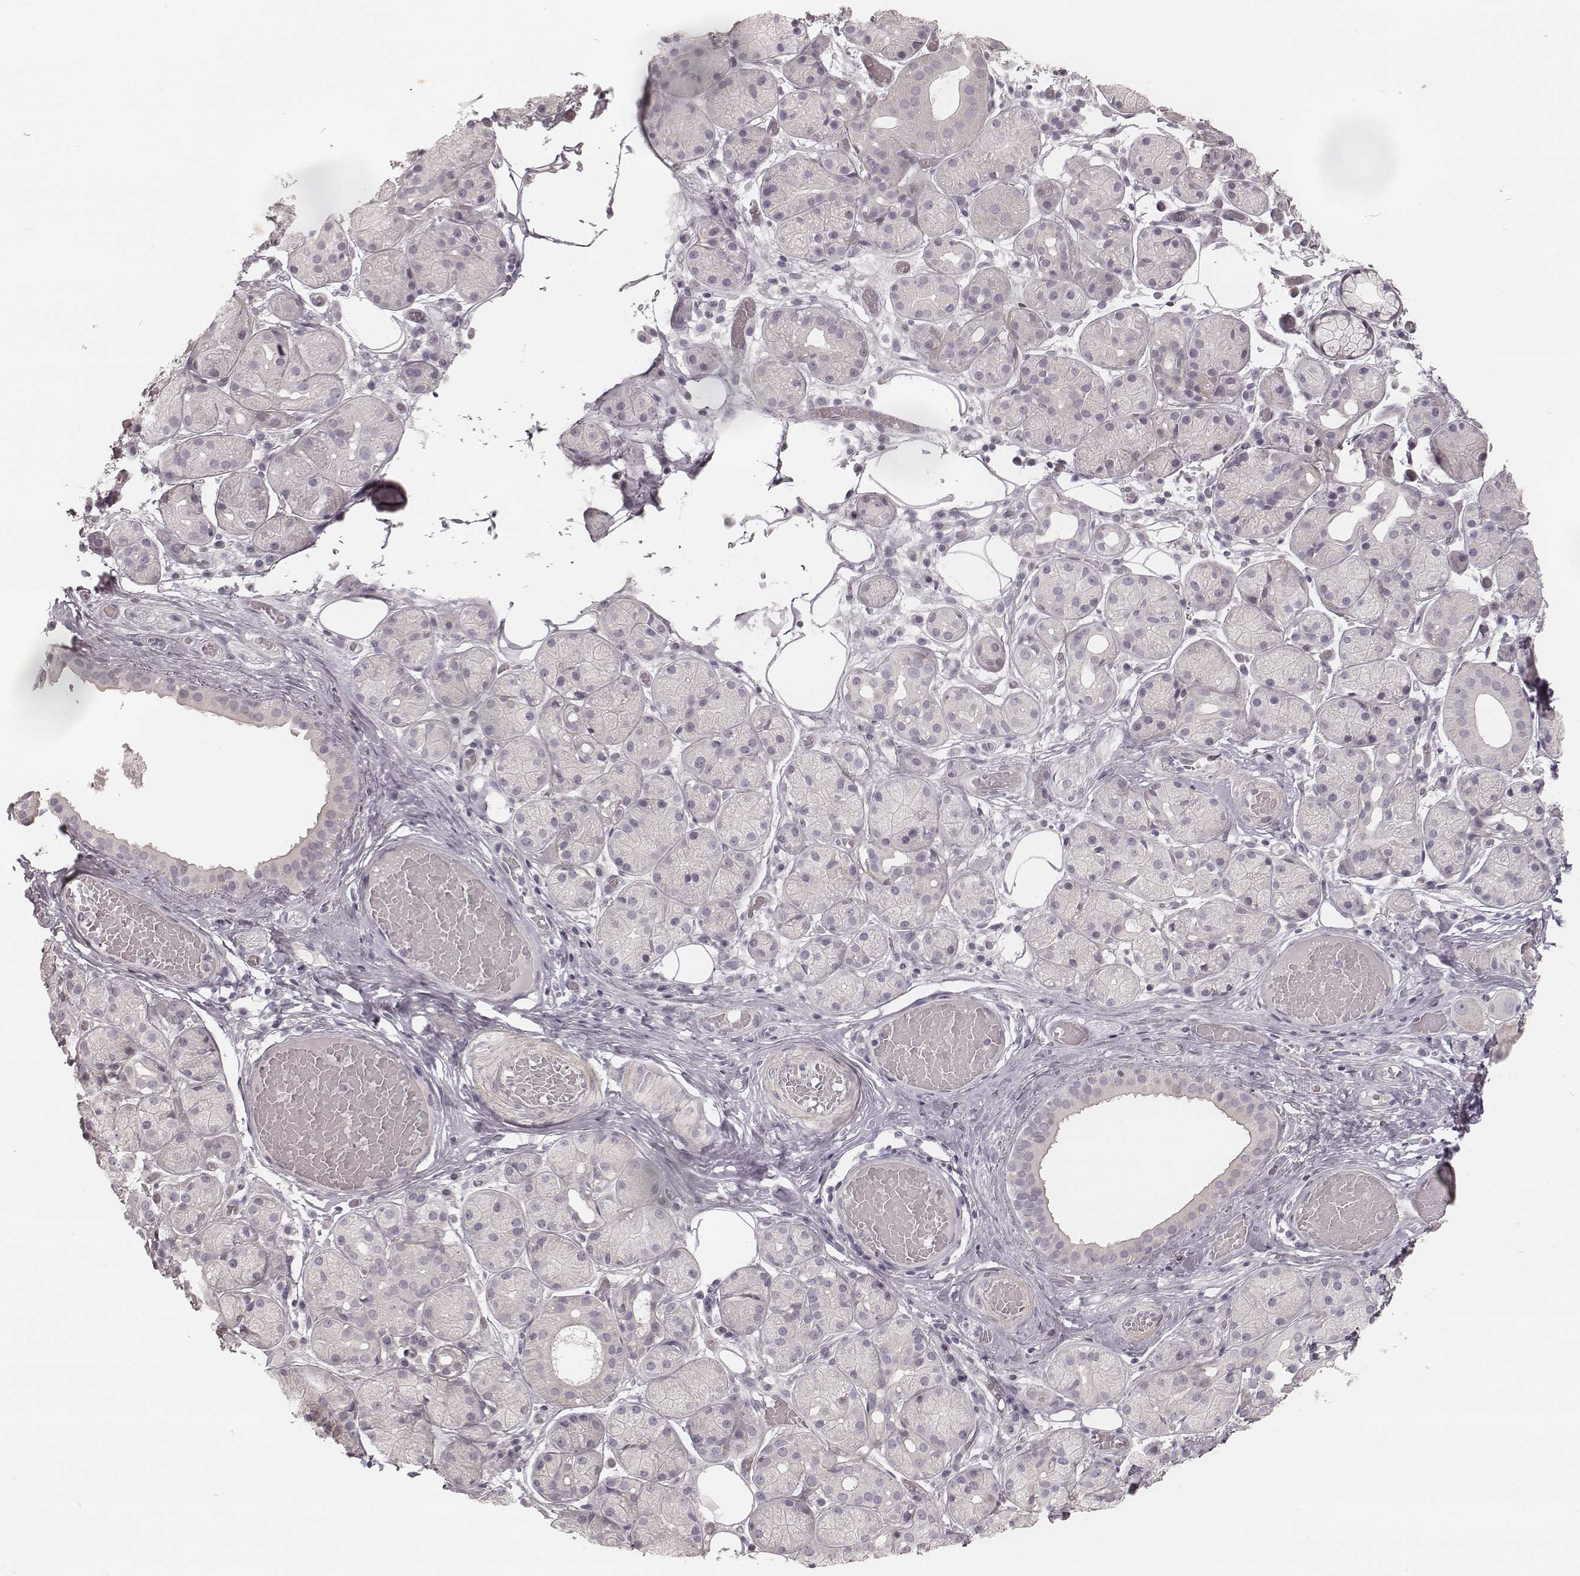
{"staining": {"intensity": "negative", "quantity": "none", "location": "none"}, "tissue": "salivary gland", "cell_type": "Glandular cells", "image_type": "normal", "snomed": [{"axis": "morphology", "description": "Normal tissue, NOS"}, {"axis": "topography", "description": "Salivary gland"}, {"axis": "topography", "description": "Peripheral nerve tissue"}], "caption": "Human salivary gland stained for a protein using IHC demonstrates no expression in glandular cells.", "gene": "SPATA24", "patient": {"sex": "male", "age": 71}}